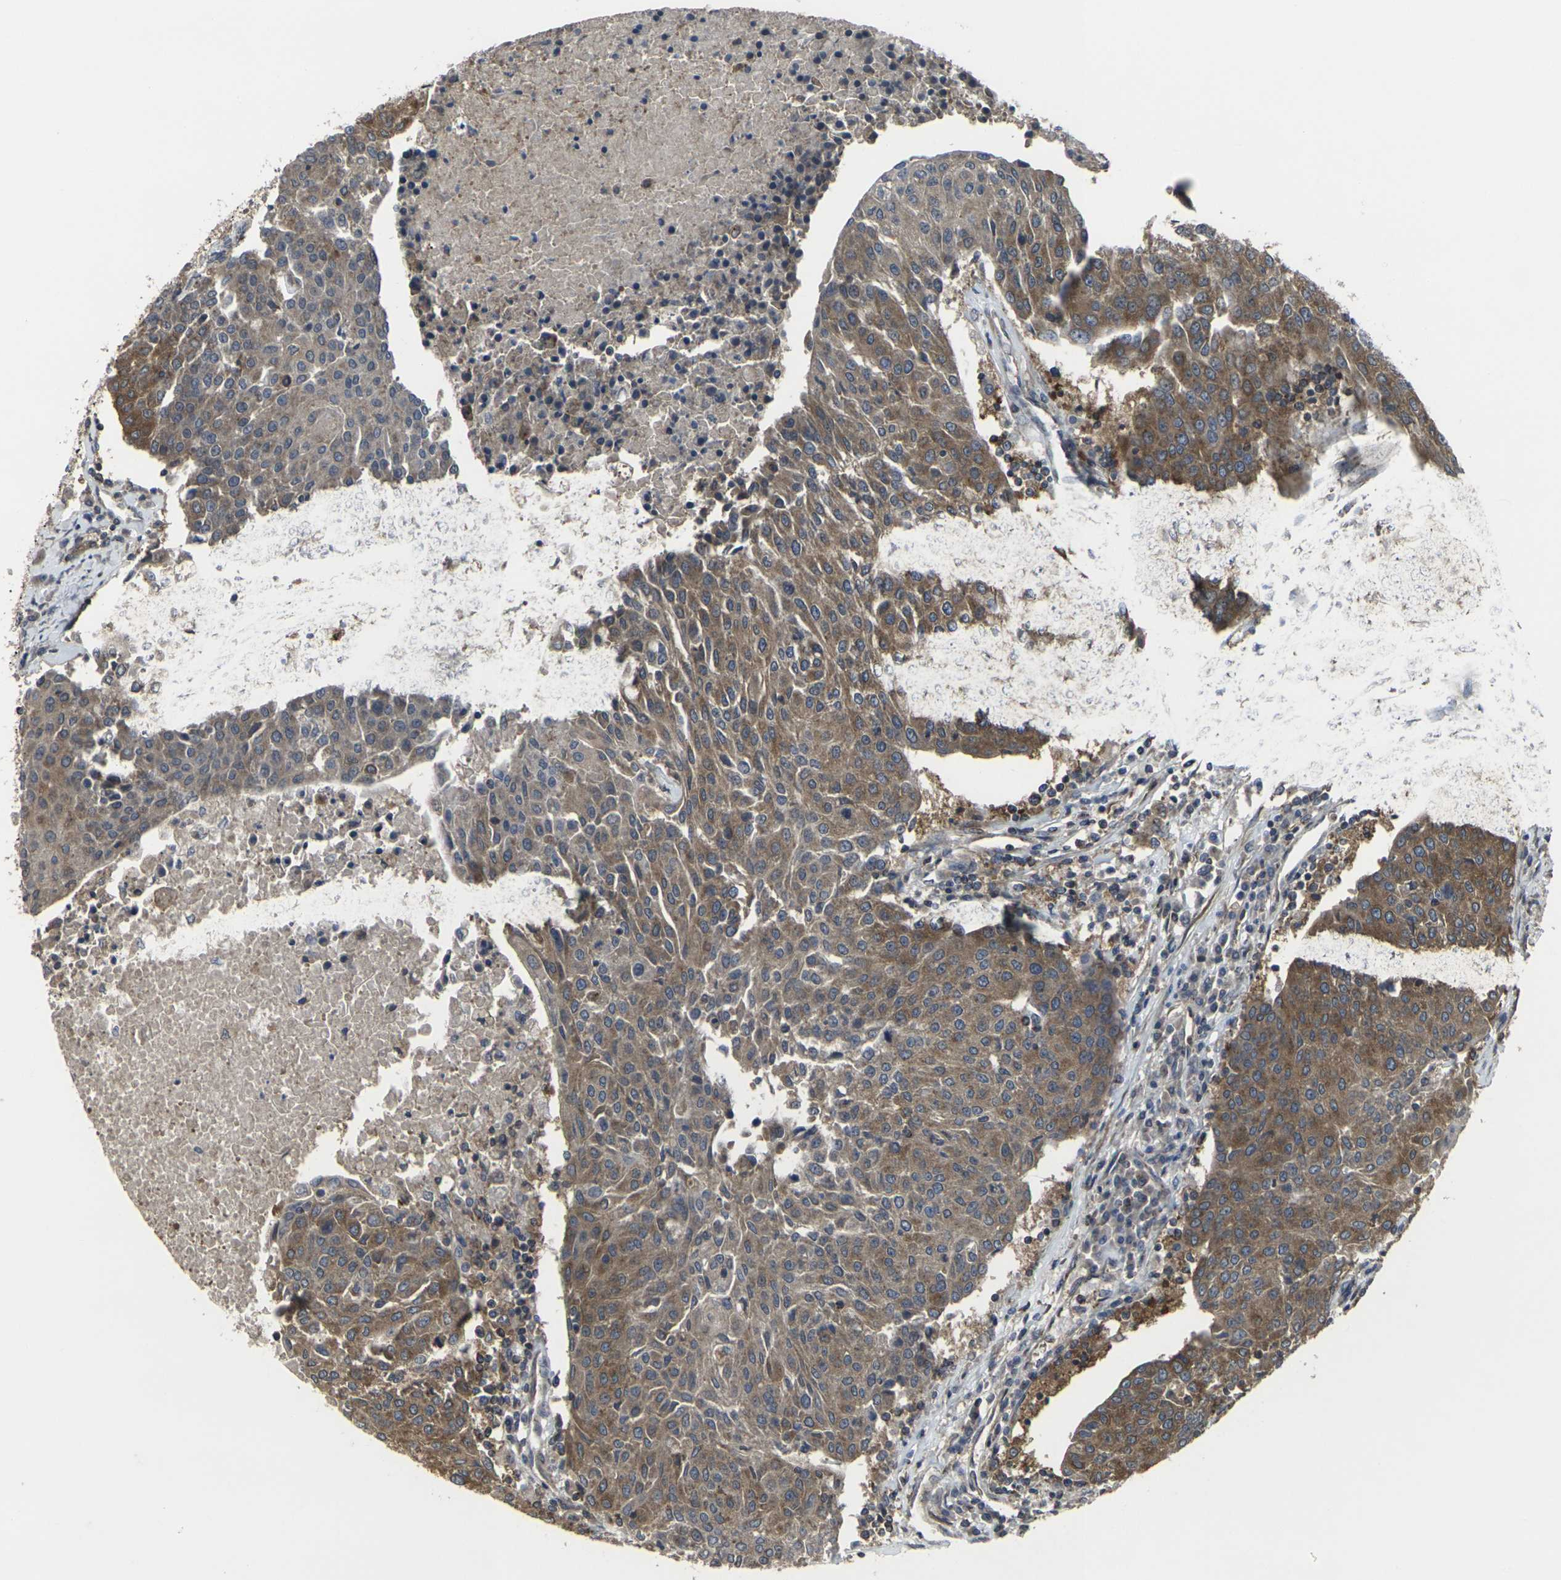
{"staining": {"intensity": "moderate", "quantity": ">75%", "location": "cytoplasmic/membranous"}, "tissue": "urothelial cancer", "cell_type": "Tumor cells", "image_type": "cancer", "snomed": [{"axis": "morphology", "description": "Urothelial carcinoma, High grade"}, {"axis": "topography", "description": "Urinary bladder"}], "caption": "Urothelial carcinoma (high-grade) tissue exhibits moderate cytoplasmic/membranous staining in about >75% of tumor cells, visualized by immunohistochemistry.", "gene": "PRKACB", "patient": {"sex": "female", "age": 85}}